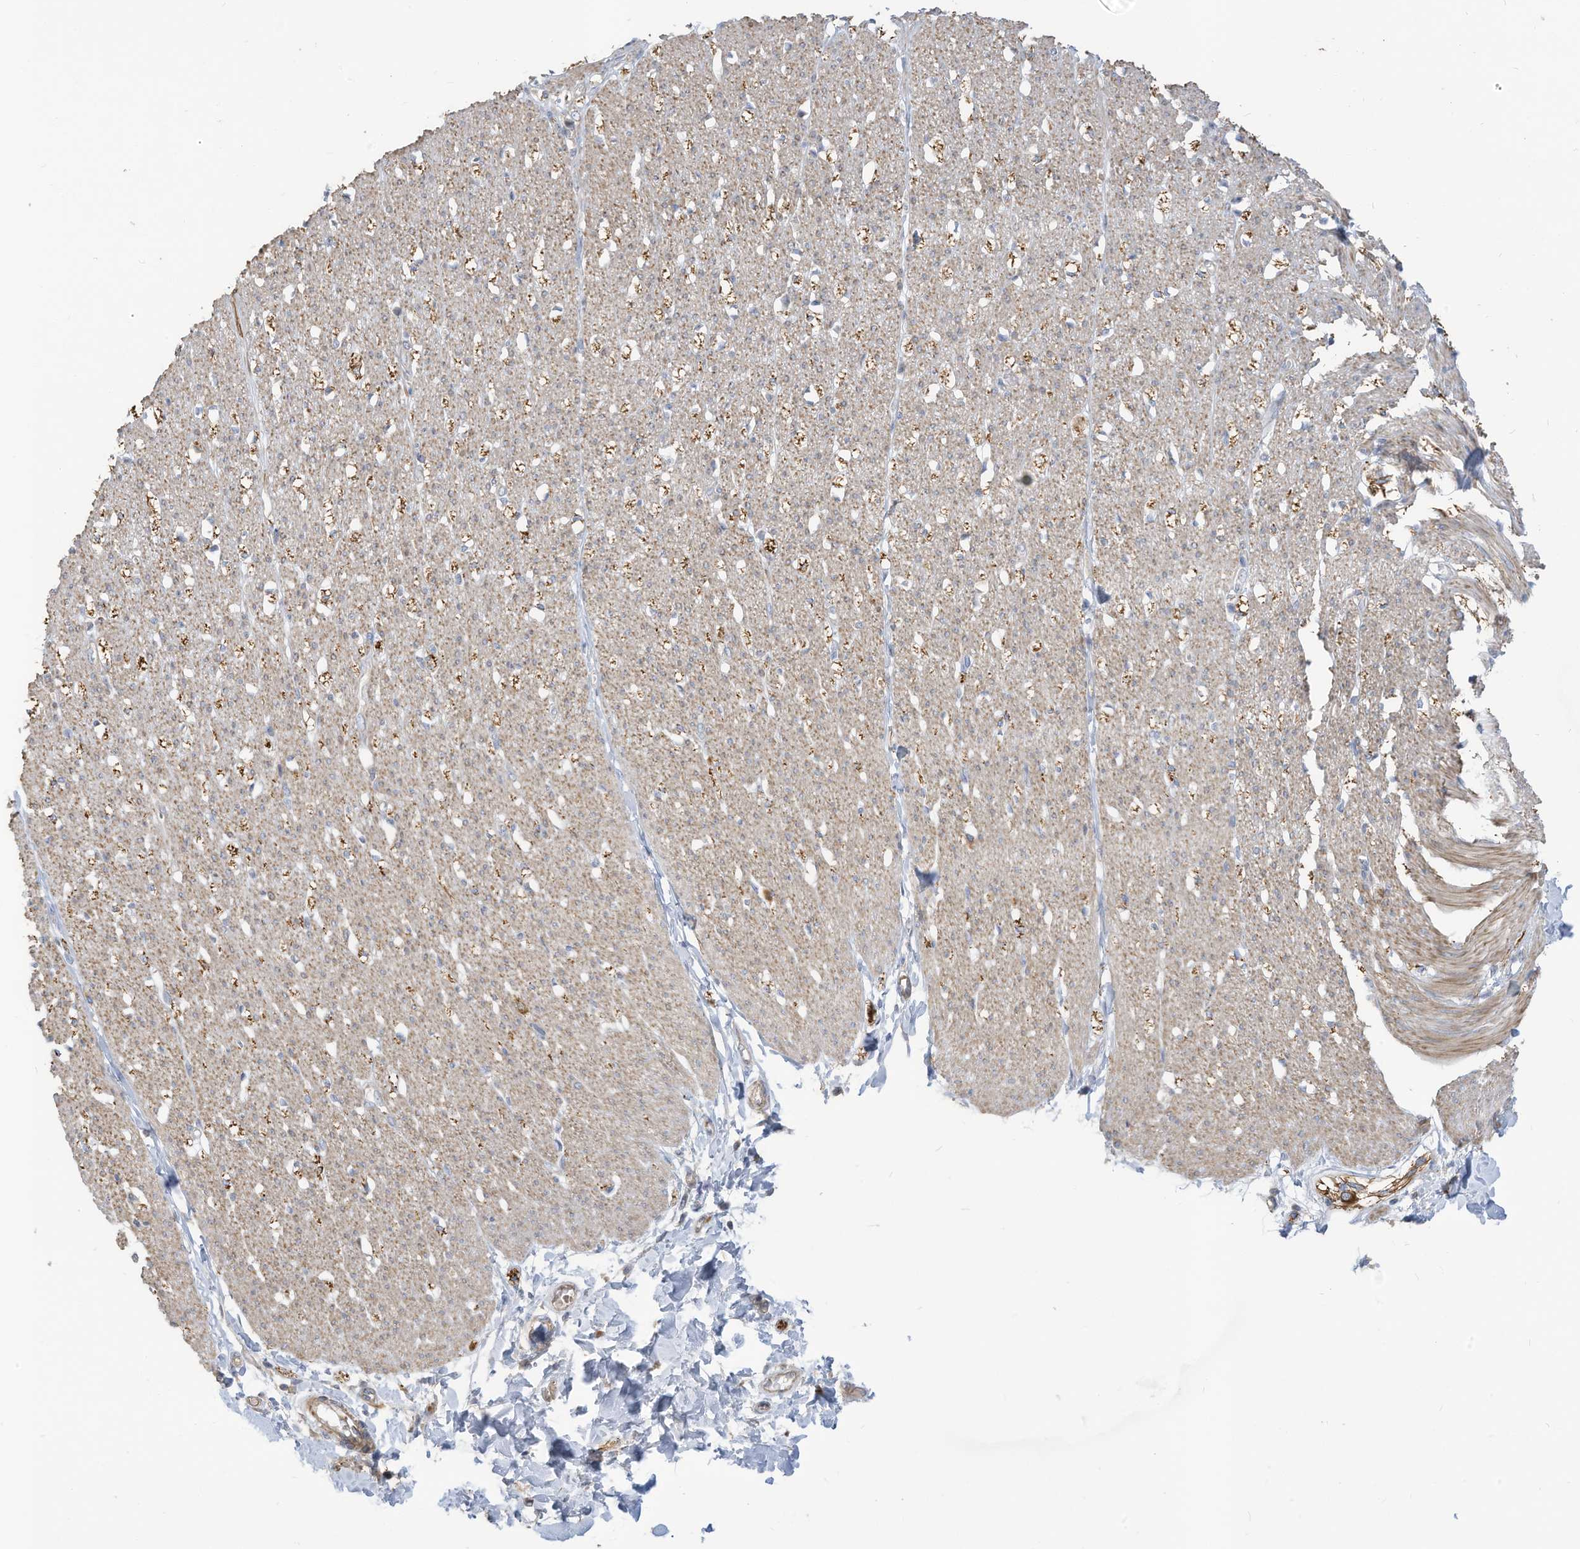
{"staining": {"intensity": "moderate", "quantity": "25%-75%", "location": "cytoplasmic/membranous"}, "tissue": "smooth muscle", "cell_type": "Smooth muscle cells", "image_type": "normal", "snomed": [{"axis": "morphology", "description": "Normal tissue, NOS"}, {"axis": "morphology", "description": "Adenocarcinoma, NOS"}, {"axis": "topography", "description": "Colon"}, {"axis": "topography", "description": "Peripheral nerve tissue"}], "caption": "Brown immunohistochemical staining in normal smooth muscle demonstrates moderate cytoplasmic/membranous staining in about 25%-75% of smooth muscle cells.", "gene": "GTPBP2", "patient": {"sex": "male", "age": 14}}